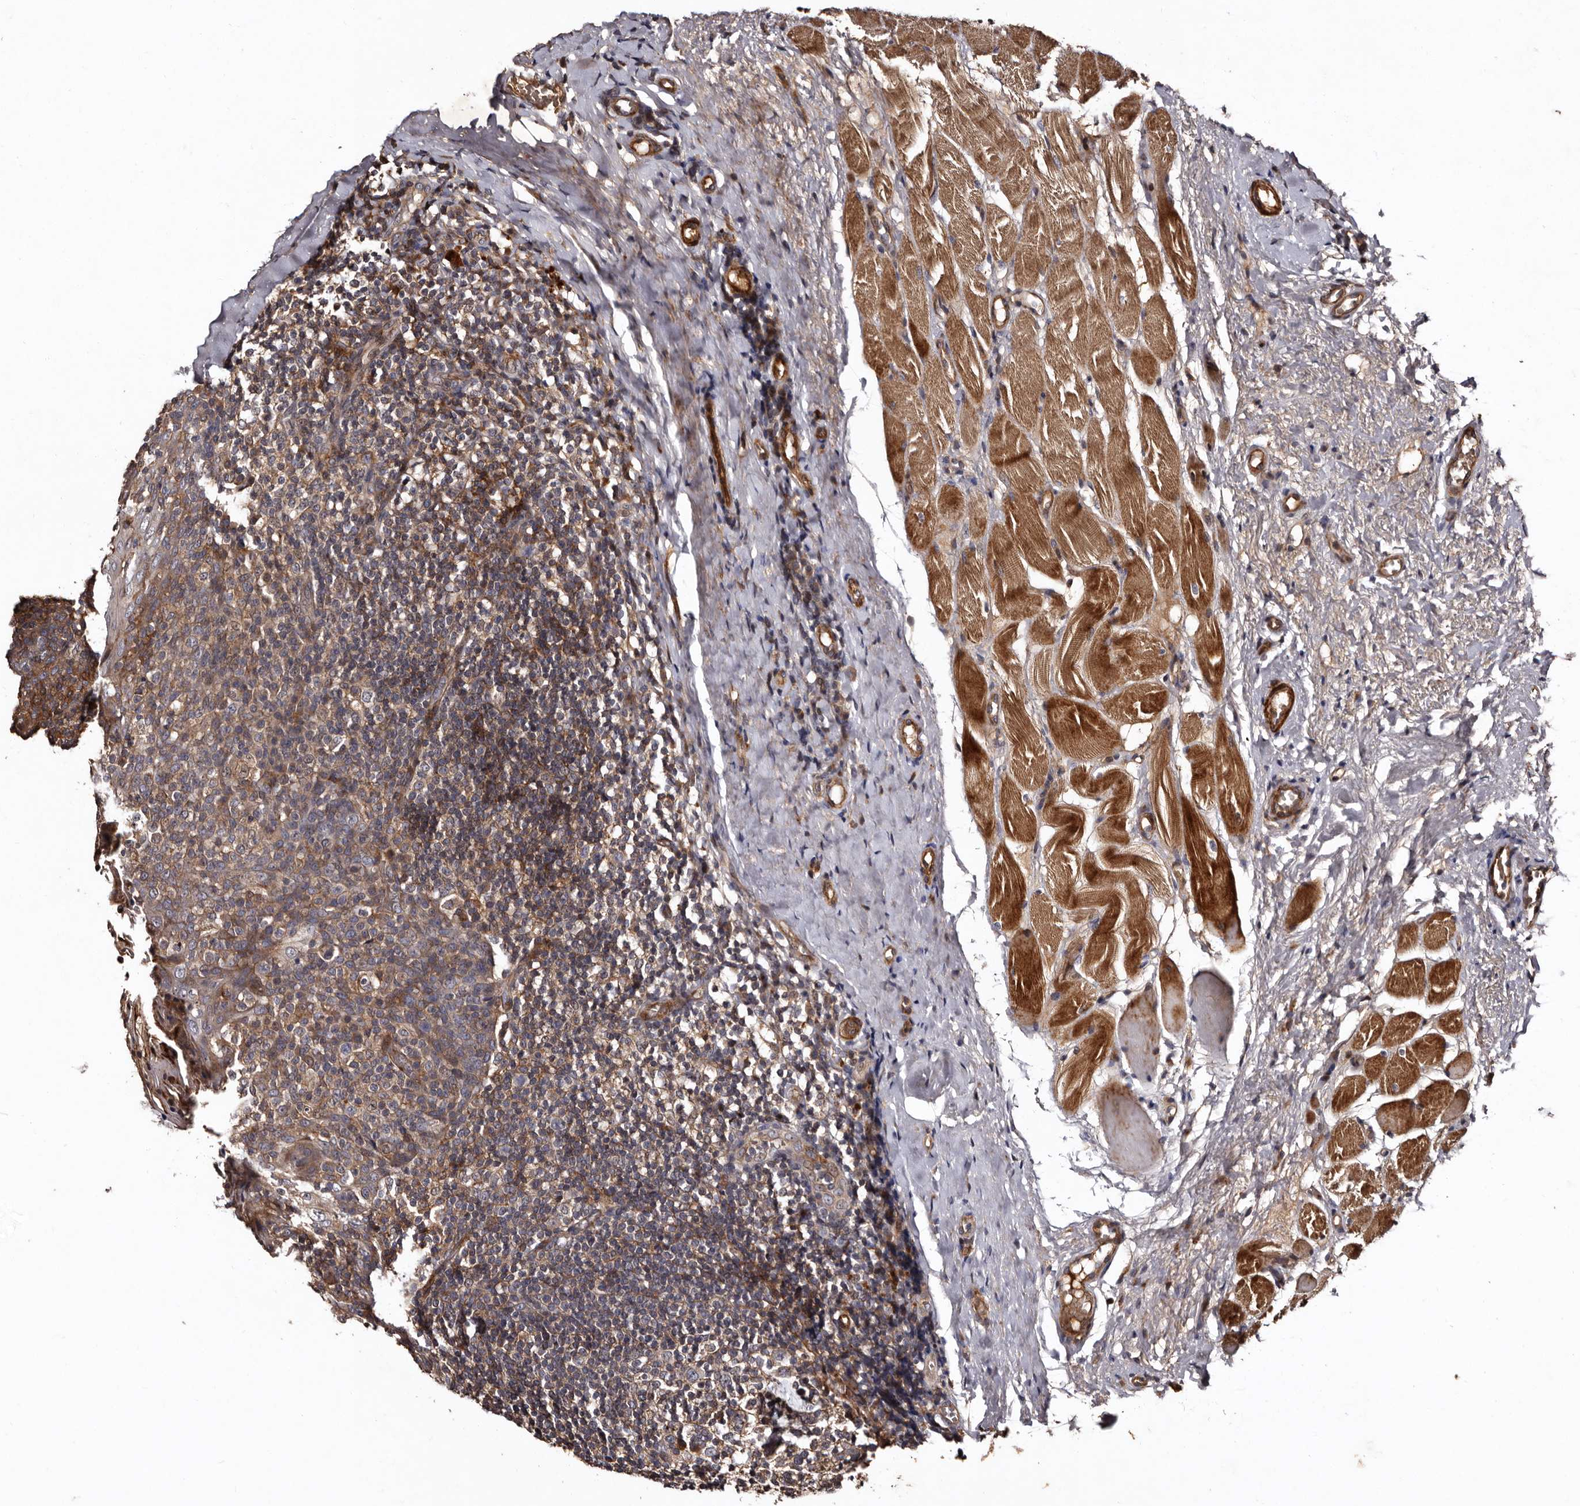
{"staining": {"intensity": "weak", "quantity": ">75%", "location": "cytoplasmic/membranous"}, "tissue": "tonsil", "cell_type": "Germinal center cells", "image_type": "normal", "snomed": [{"axis": "morphology", "description": "Normal tissue, NOS"}, {"axis": "topography", "description": "Tonsil"}], "caption": "A low amount of weak cytoplasmic/membranous positivity is present in about >75% of germinal center cells in normal tonsil. Immunohistochemistry (ihc) stains the protein in brown and the nuclei are stained blue.", "gene": "PRKD3", "patient": {"sex": "female", "age": 19}}